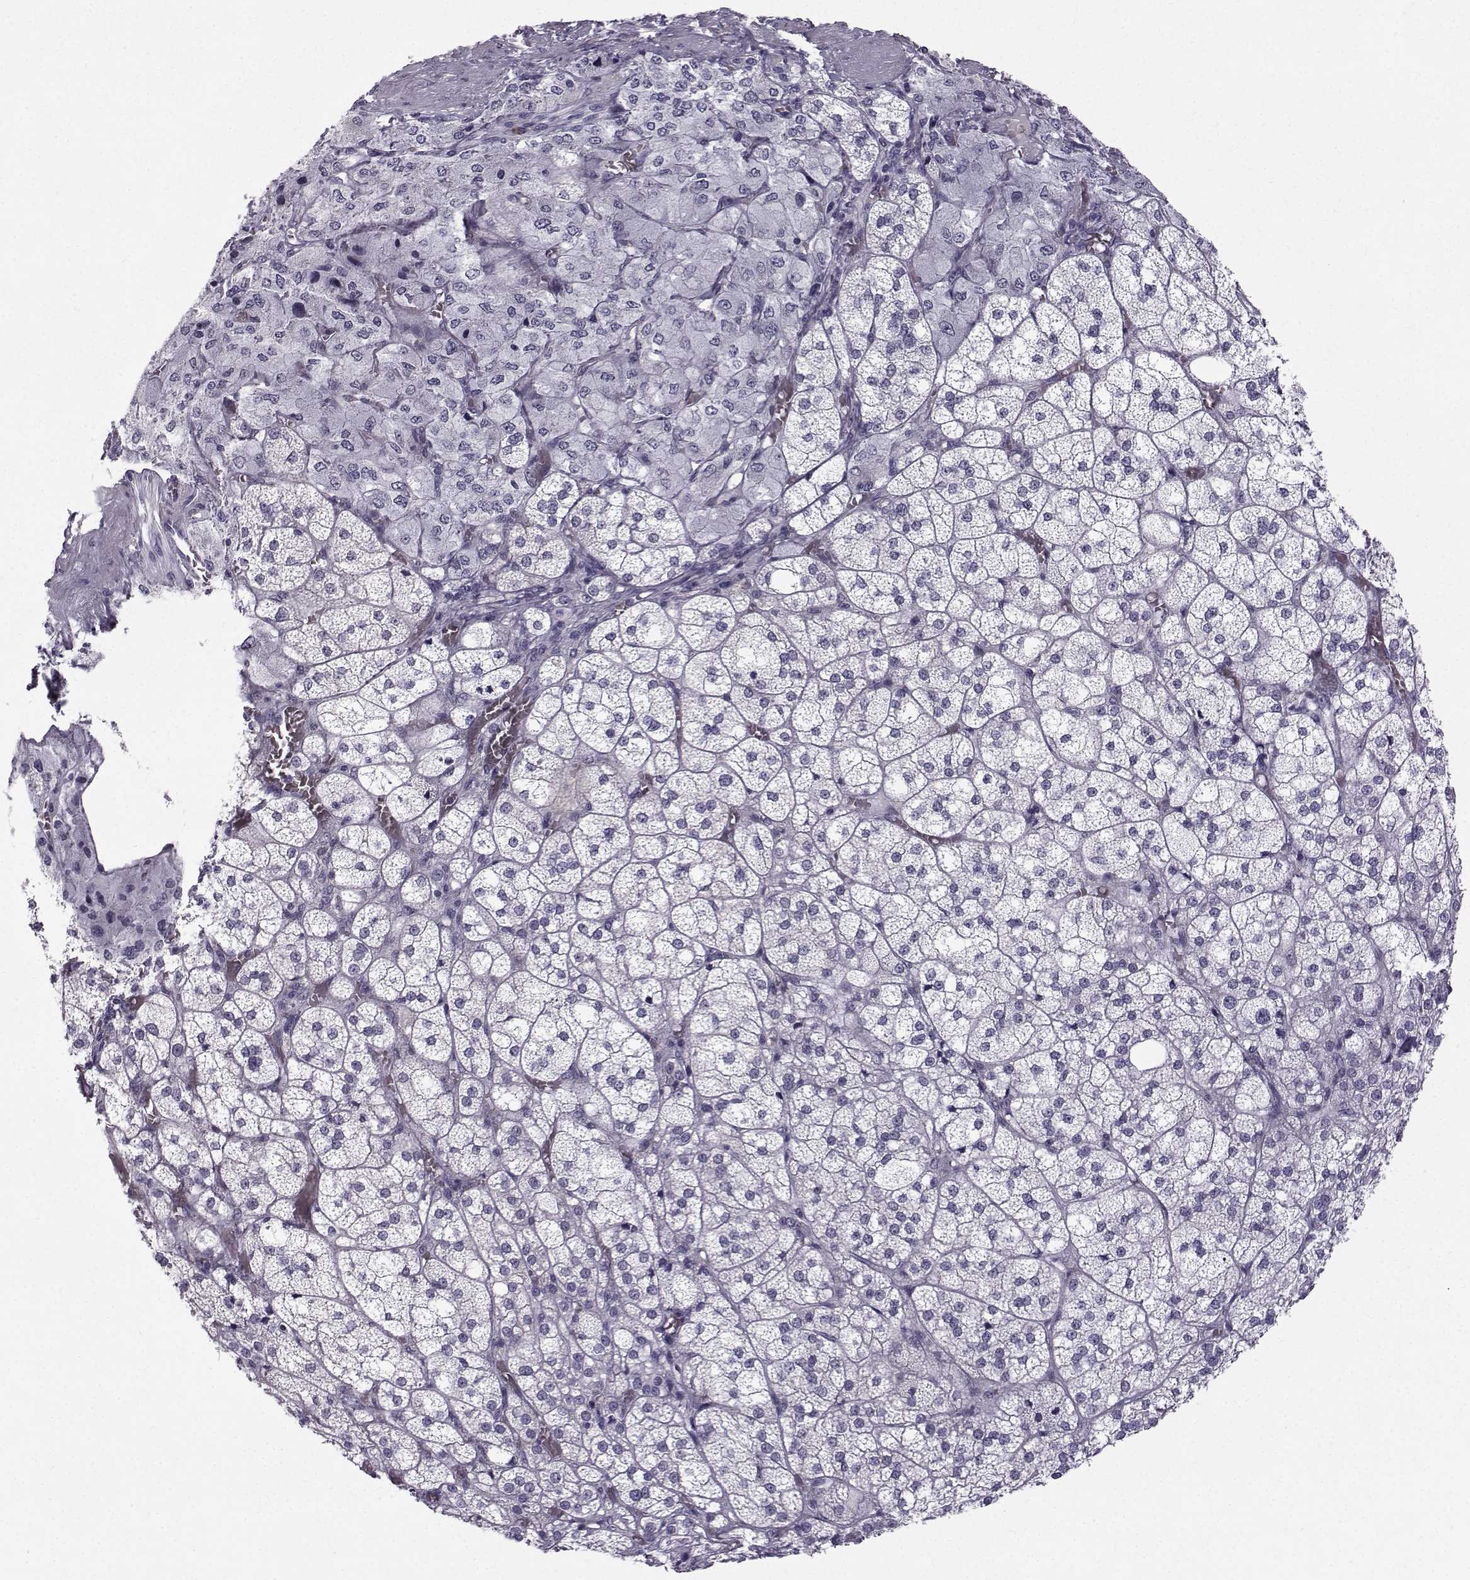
{"staining": {"intensity": "negative", "quantity": "none", "location": "none"}, "tissue": "adrenal gland", "cell_type": "Glandular cells", "image_type": "normal", "snomed": [{"axis": "morphology", "description": "Normal tissue, NOS"}, {"axis": "topography", "description": "Adrenal gland"}], "caption": "Histopathology image shows no protein positivity in glandular cells of unremarkable adrenal gland.", "gene": "ROPN1B", "patient": {"sex": "female", "age": 60}}